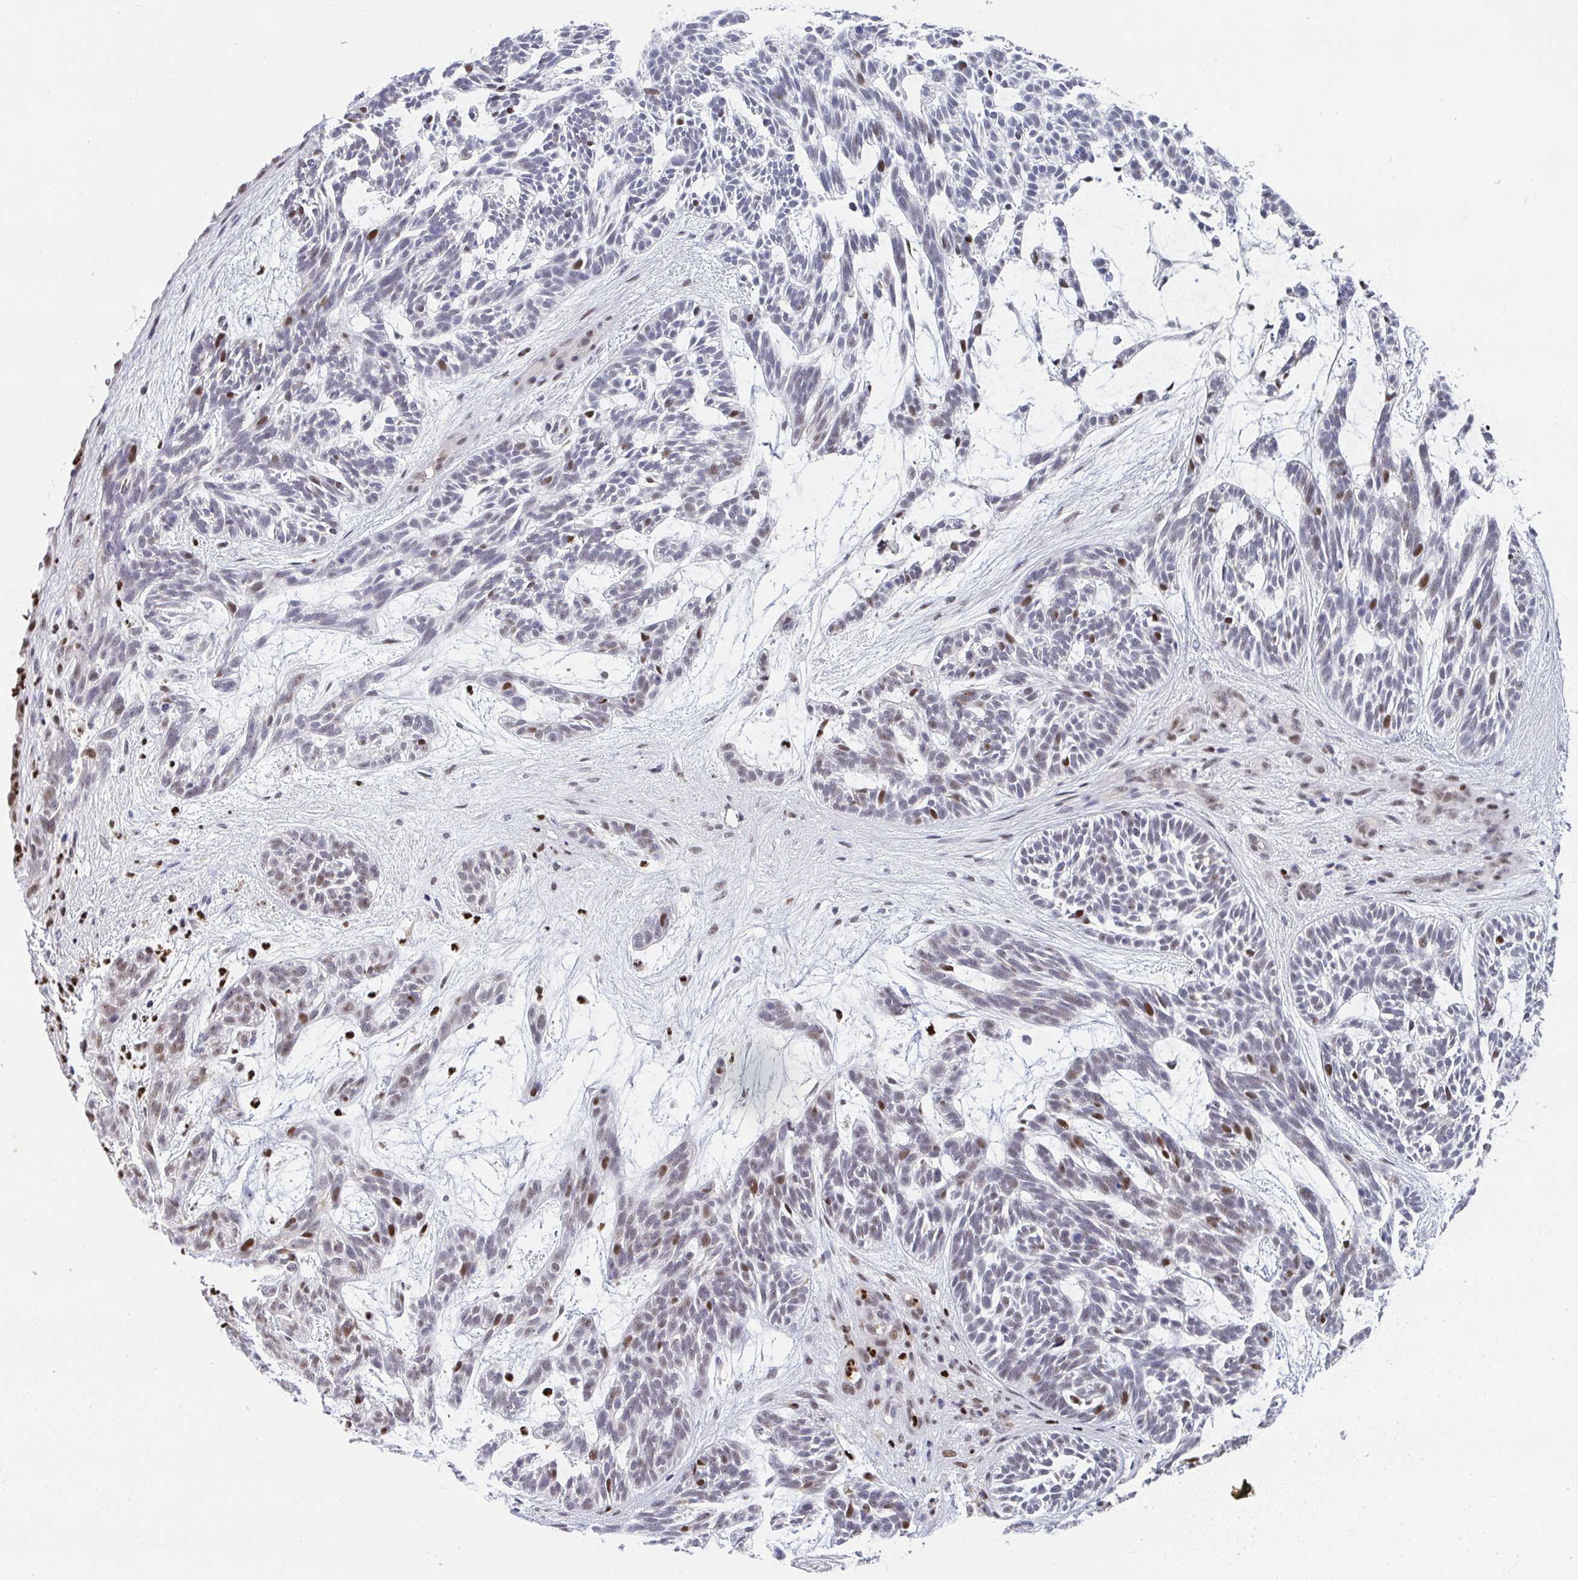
{"staining": {"intensity": "moderate", "quantity": "<25%", "location": "nuclear"}, "tissue": "skin cancer", "cell_type": "Tumor cells", "image_type": "cancer", "snomed": [{"axis": "morphology", "description": "Basal cell carcinoma"}, {"axis": "topography", "description": "Skin"}, {"axis": "topography", "description": "Skin, foot"}], "caption": "A micrograph of human skin cancer stained for a protein demonstrates moderate nuclear brown staining in tumor cells.", "gene": "JDP2", "patient": {"sex": "female", "age": 77}}